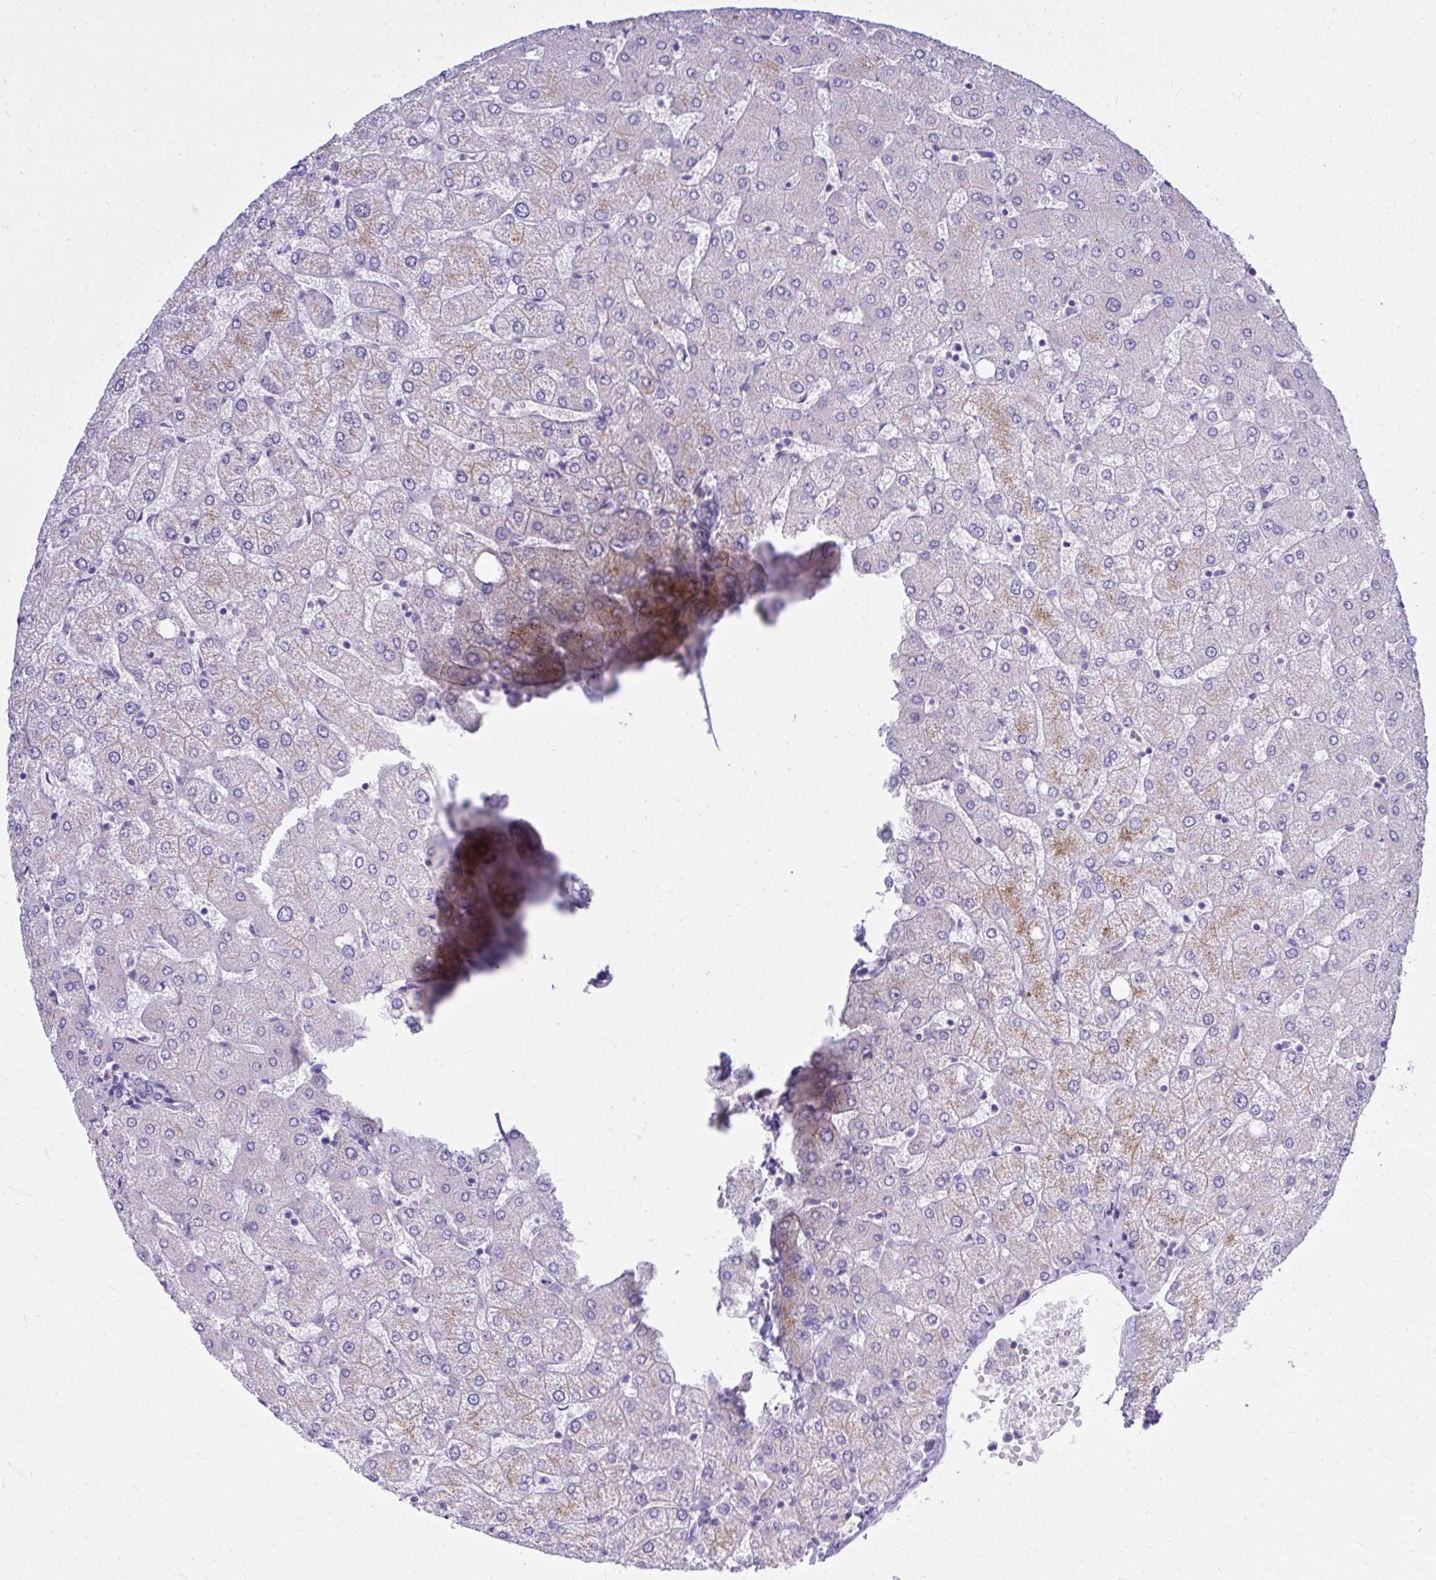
{"staining": {"intensity": "negative", "quantity": "none", "location": "none"}, "tissue": "liver", "cell_type": "Cholangiocytes", "image_type": "normal", "snomed": [{"axis": "morphology", "description": "Normal tissue, NOS"}, {"axis": "topography", "description": "Liver"}], "caption": "High power microscopy photomicrograph of an immunohistochemistry (IHC) histopathology image of unremarkable liver, revealing no significant staining in cholangiocytes. (Brightfield microscopy of DAB IHC at high magnification).", "gene": "BCL6B", "patient": {"sex": "female", "age": 54}}